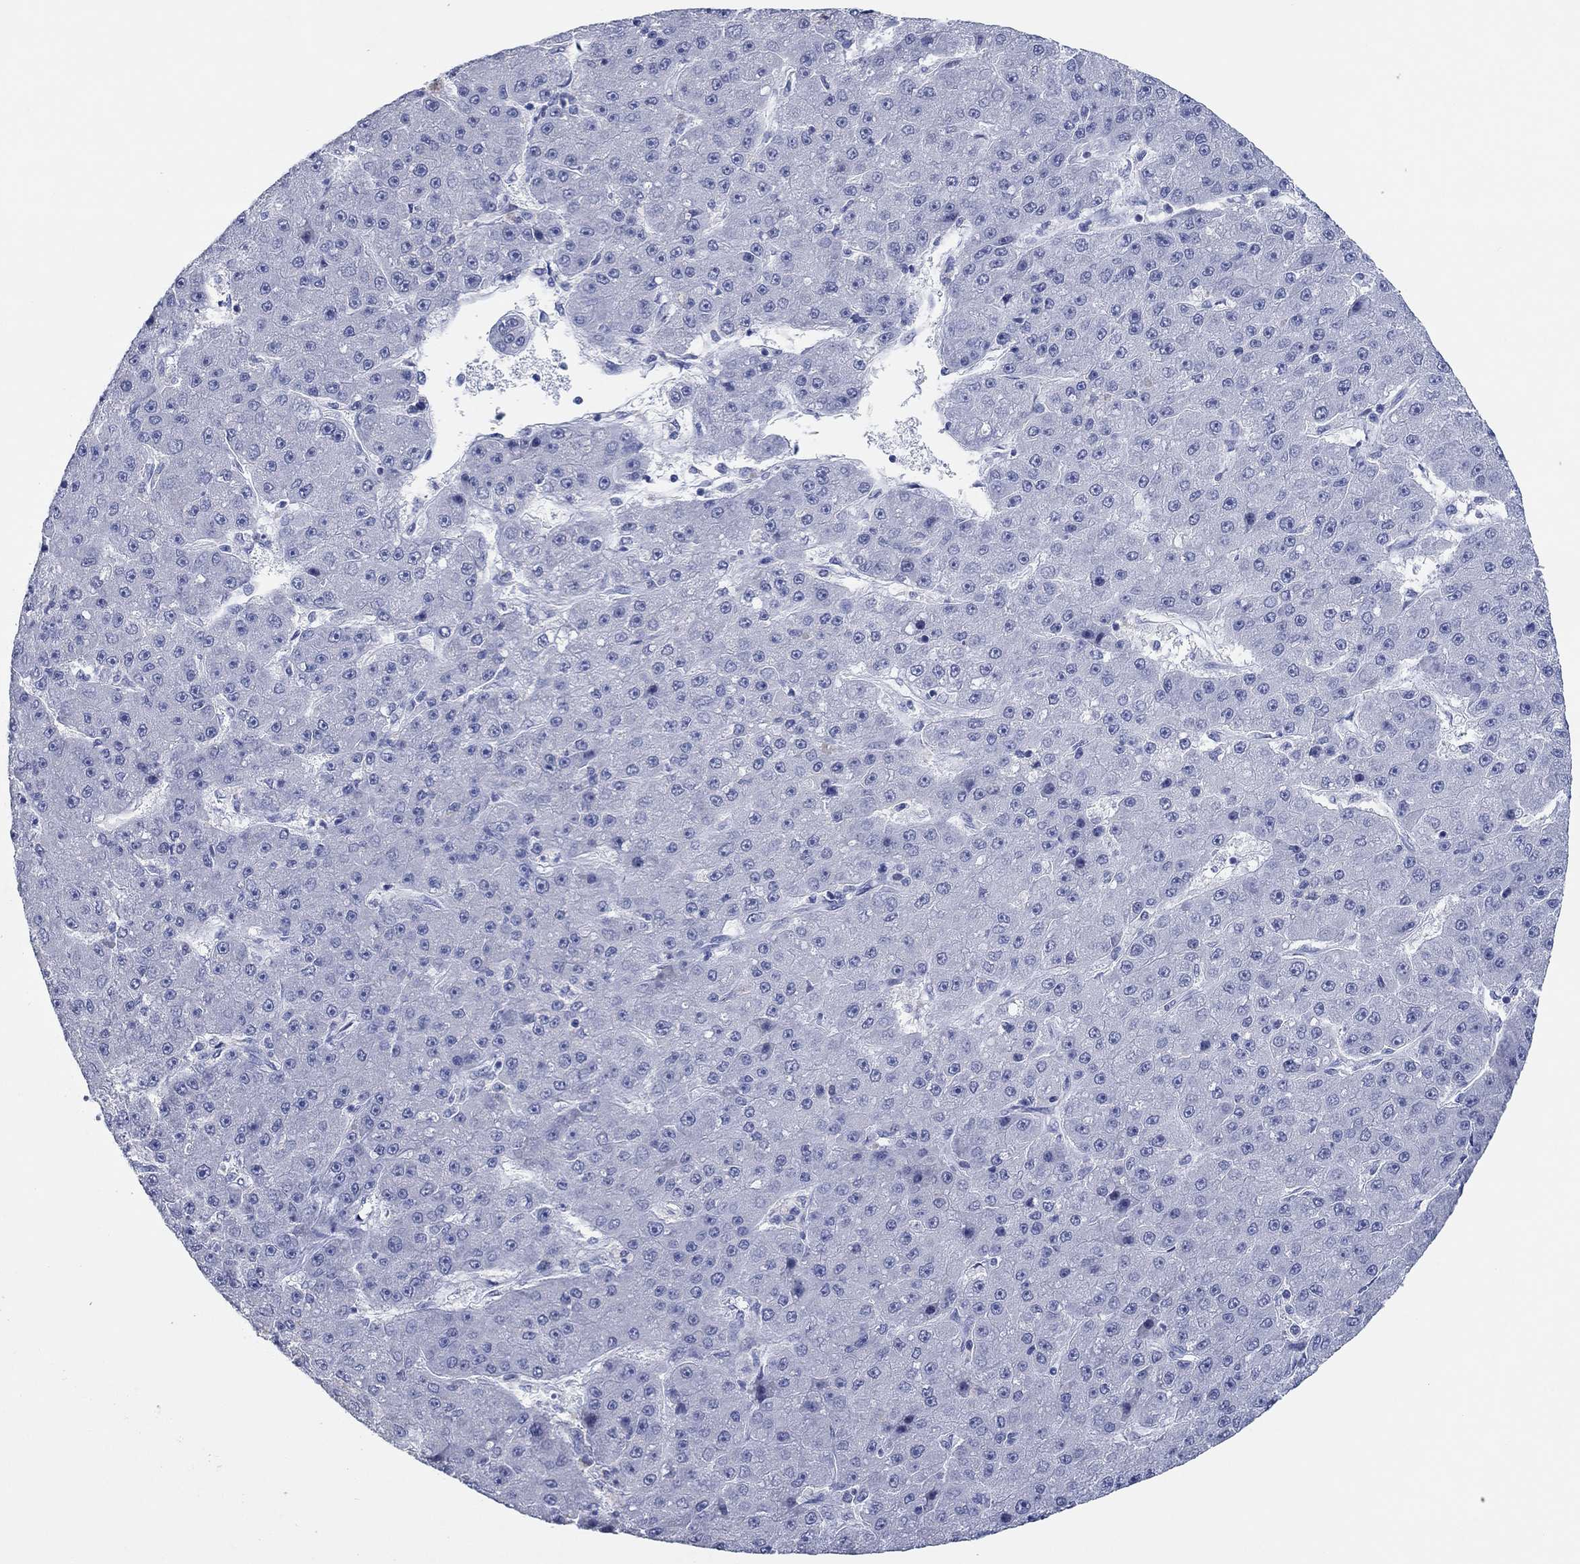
{"staining": {"intensity": "negative", "quantity": "none", "location": "none"}, "tissue": "liver cancer", "cell_type": "Tumor cells", "image_type": "cancer", "snomed": [{"axis": "morphology", "description": "Carcinoma, Hepatocellular, NOS"}, {"axis": "topography", "description": "Liver"}], "caption": "A high-resolution histopathology image shows immunohistochemistry staining of liver cancer, which exhibits no significant positivity in tumor cells. (DAB (3,3'-diaminobenzidine) immunohistochemistry (IHC) with hematoxylin counter stain).", "gene": "POU5F1", "patient": {"sex": "male", "age": 67}}